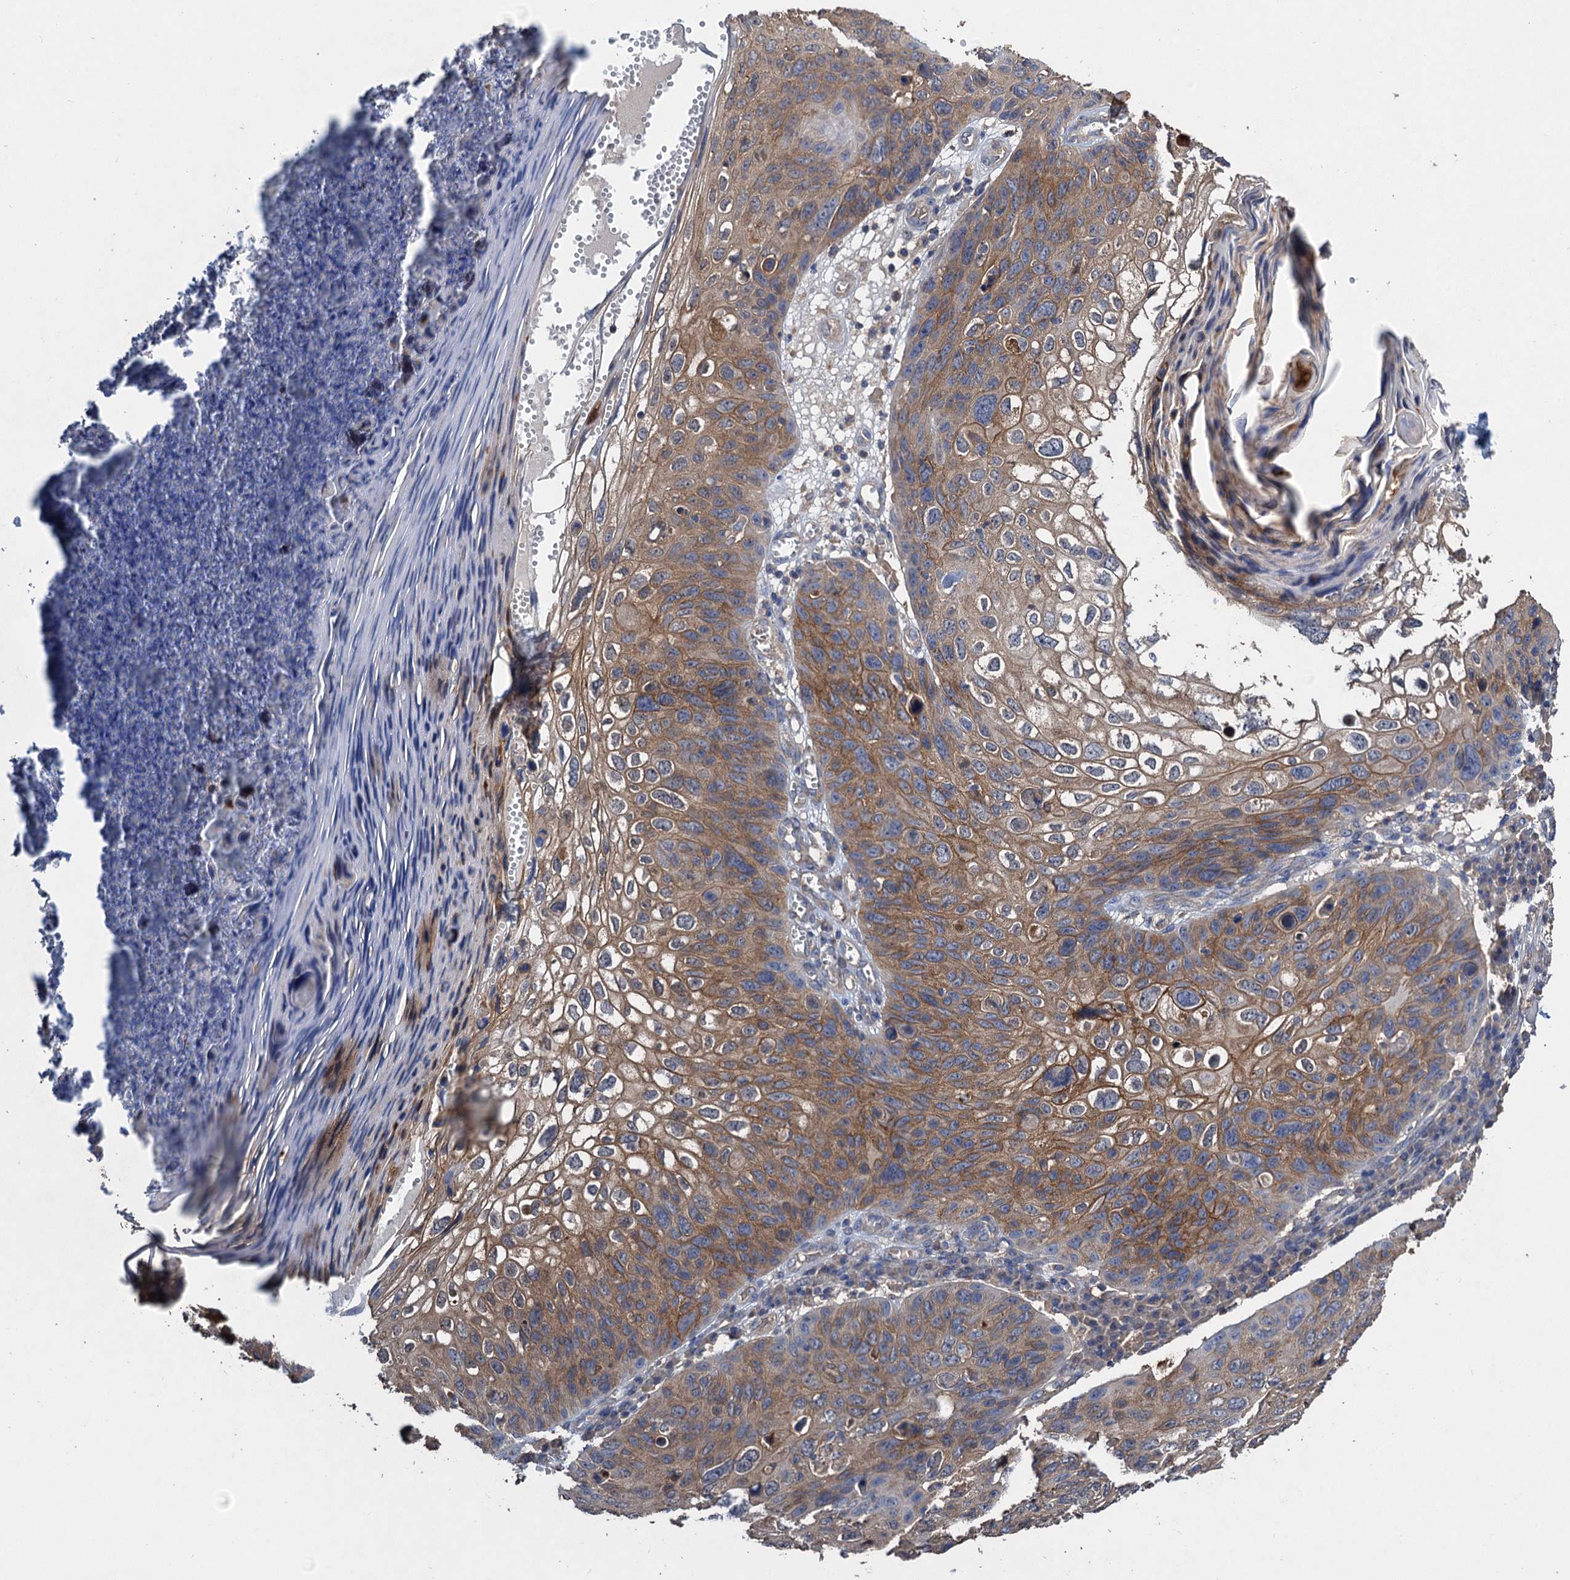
{"staining": {"intensity": "moderate", "quantity": ">75%", "location": "cytoplasmic/membranous"}, "tissue": "skin cancer", "cell_type": "Tumor cells", "image_type": "cancer", "snomed": [{"axis": "morphology", "description": "Squamous cell carcinoma, NOS"}, {"axis": "topography", "description": "Skin"}], "caption": "This histopathology image displays immunohistochemistry staining of skin cancer (squamous cell carcinoma), with medium moderate cytoplasmic/membranous positivity in approximately >75% of tumor cells.", "gene": "SCUBE3", "patient": {"sex": "female", "age": 90}}